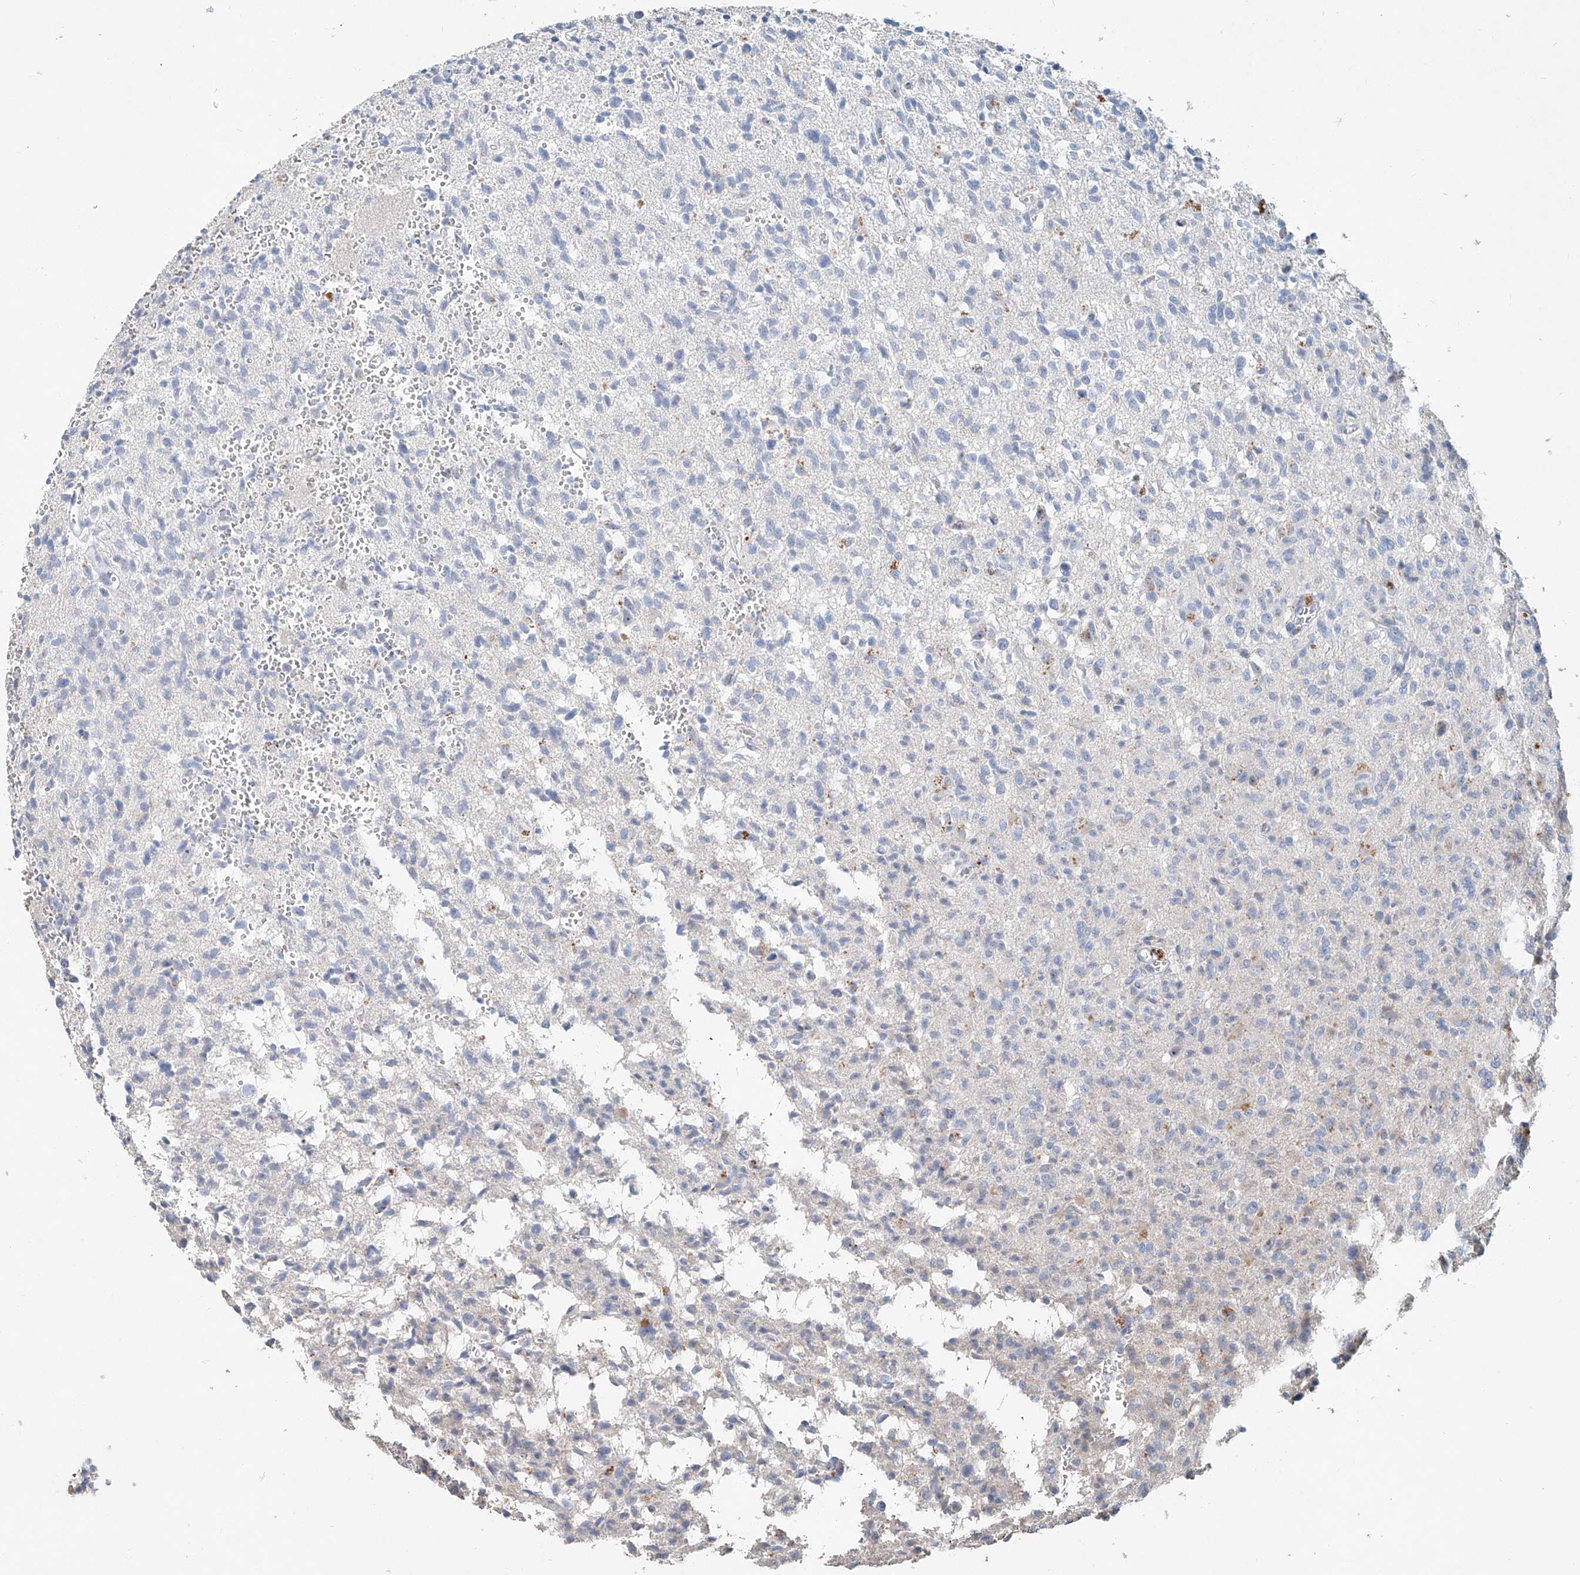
{"staining": {"intensity": "negative", "quantity": "none", "location": "none"}, "tissue": "glioma", "cell_type": "Tumor cells", "image_type": "cancer", "snomed": [{"axis": "morphology", "description": "Glioma, malignant, High grade"}, {"axis": "topography", "description": "Brain"}], "caption": "Human glioma stained for a protein using immunohistochemistry (IHC) reveals no staining in tumor cells.", "gene": "TRIM47", "patient": {"sex": "female", "age": 57}}